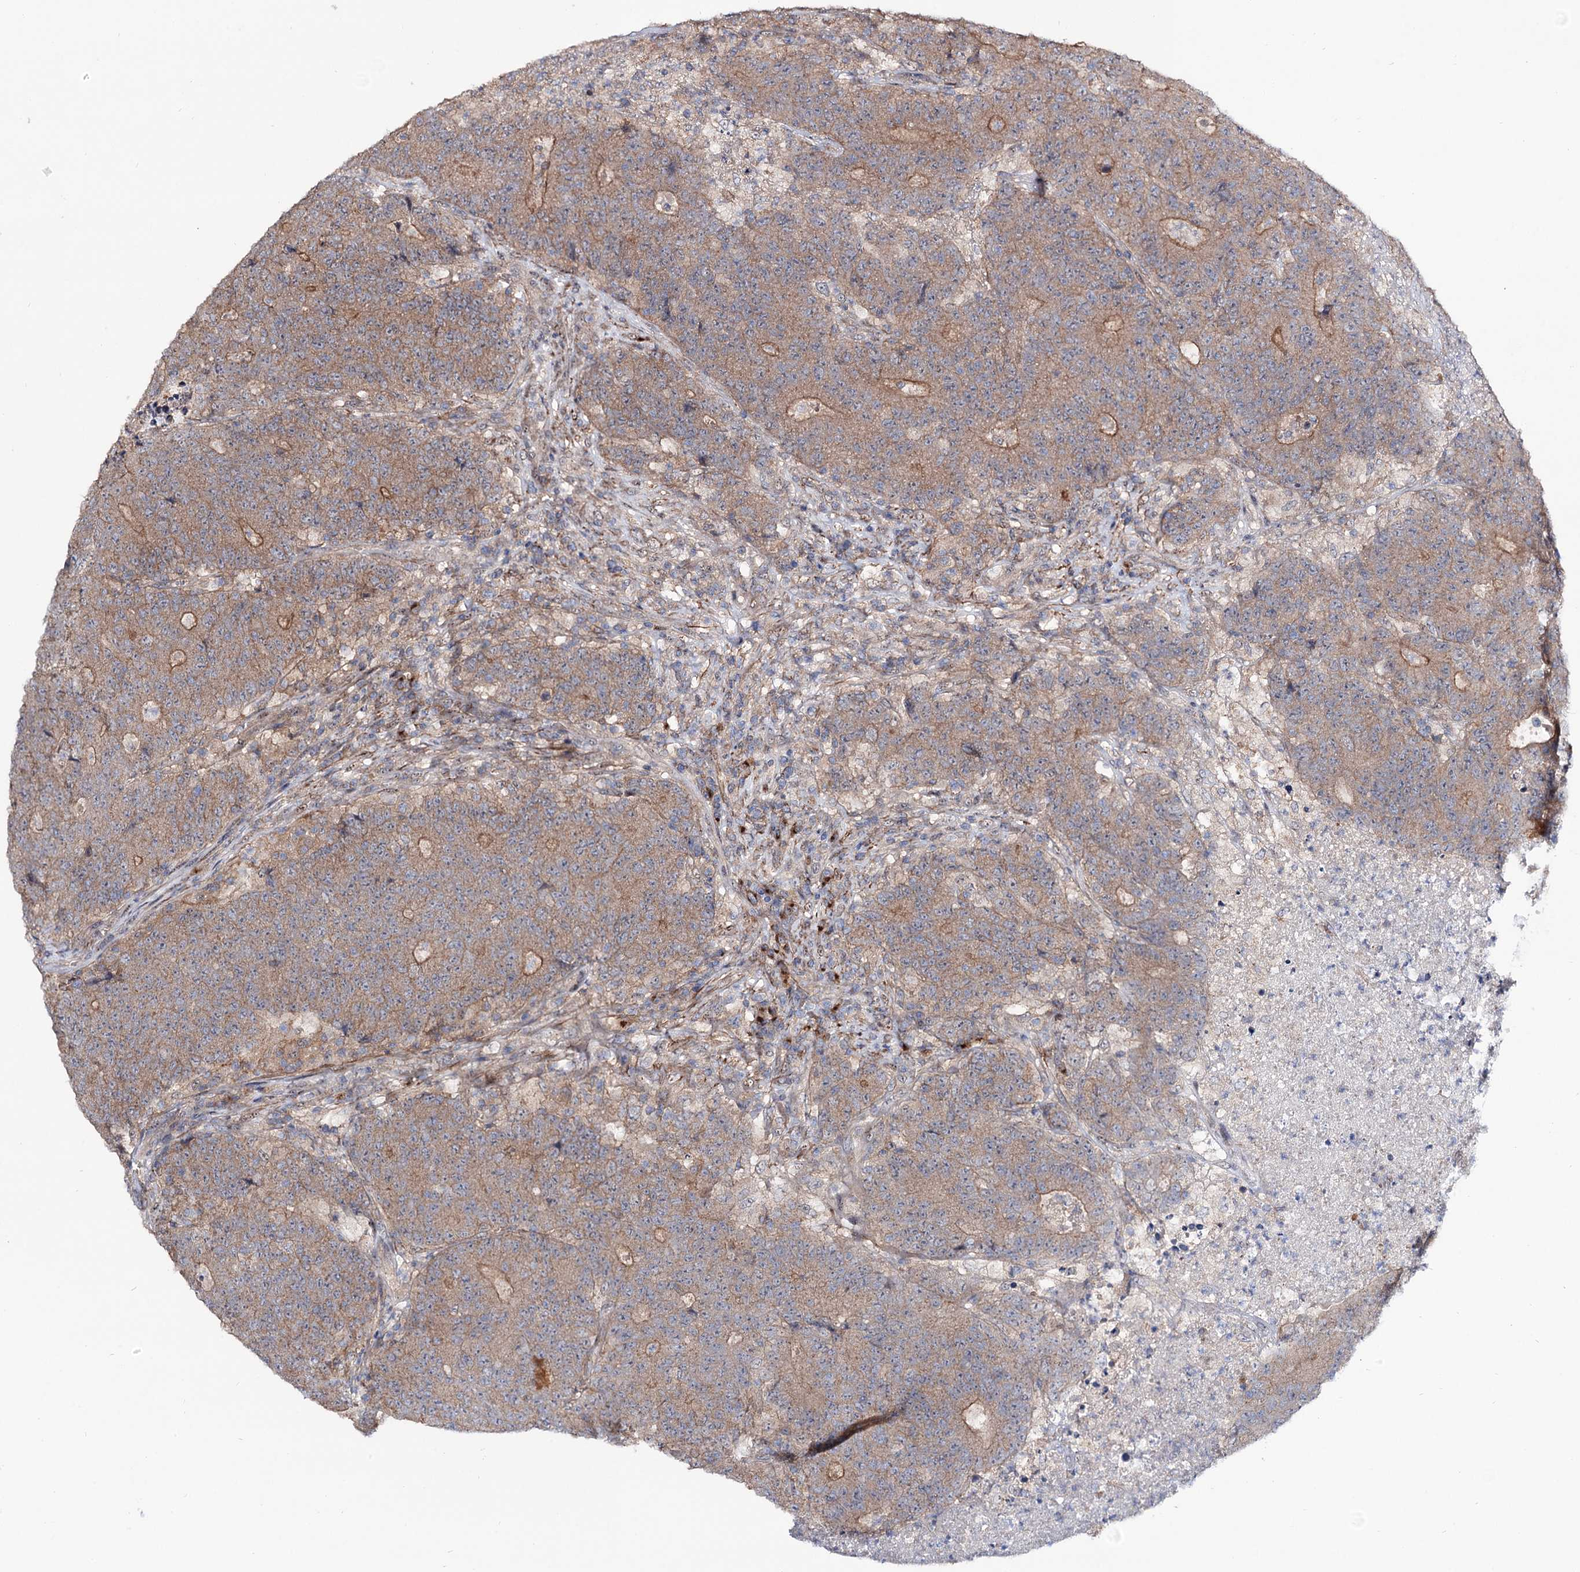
{"staining": {"intensity": "moderate", "quantity": ">75%", "location": "cytoplasmic/membranous"}, "tissue": "colorectal cancer", "cell_type": "Tumor cells", "image_type": "cancer", "snomed": [{"axis": "morphology", "description": "Adenocarcinoma, NOS"}, {"axis": "topography", "description": "Colon"}], "caption": "The immunohistochemical stain shows moderate cytoplasmic/membranous positivity in tumor cells of colorectal adenocarcinoma tissue. The protein is shown in brown color, while the nuclei are stained blue.", "gene": "SEC24A", "patient": {"sex": "female", "age": 75}}